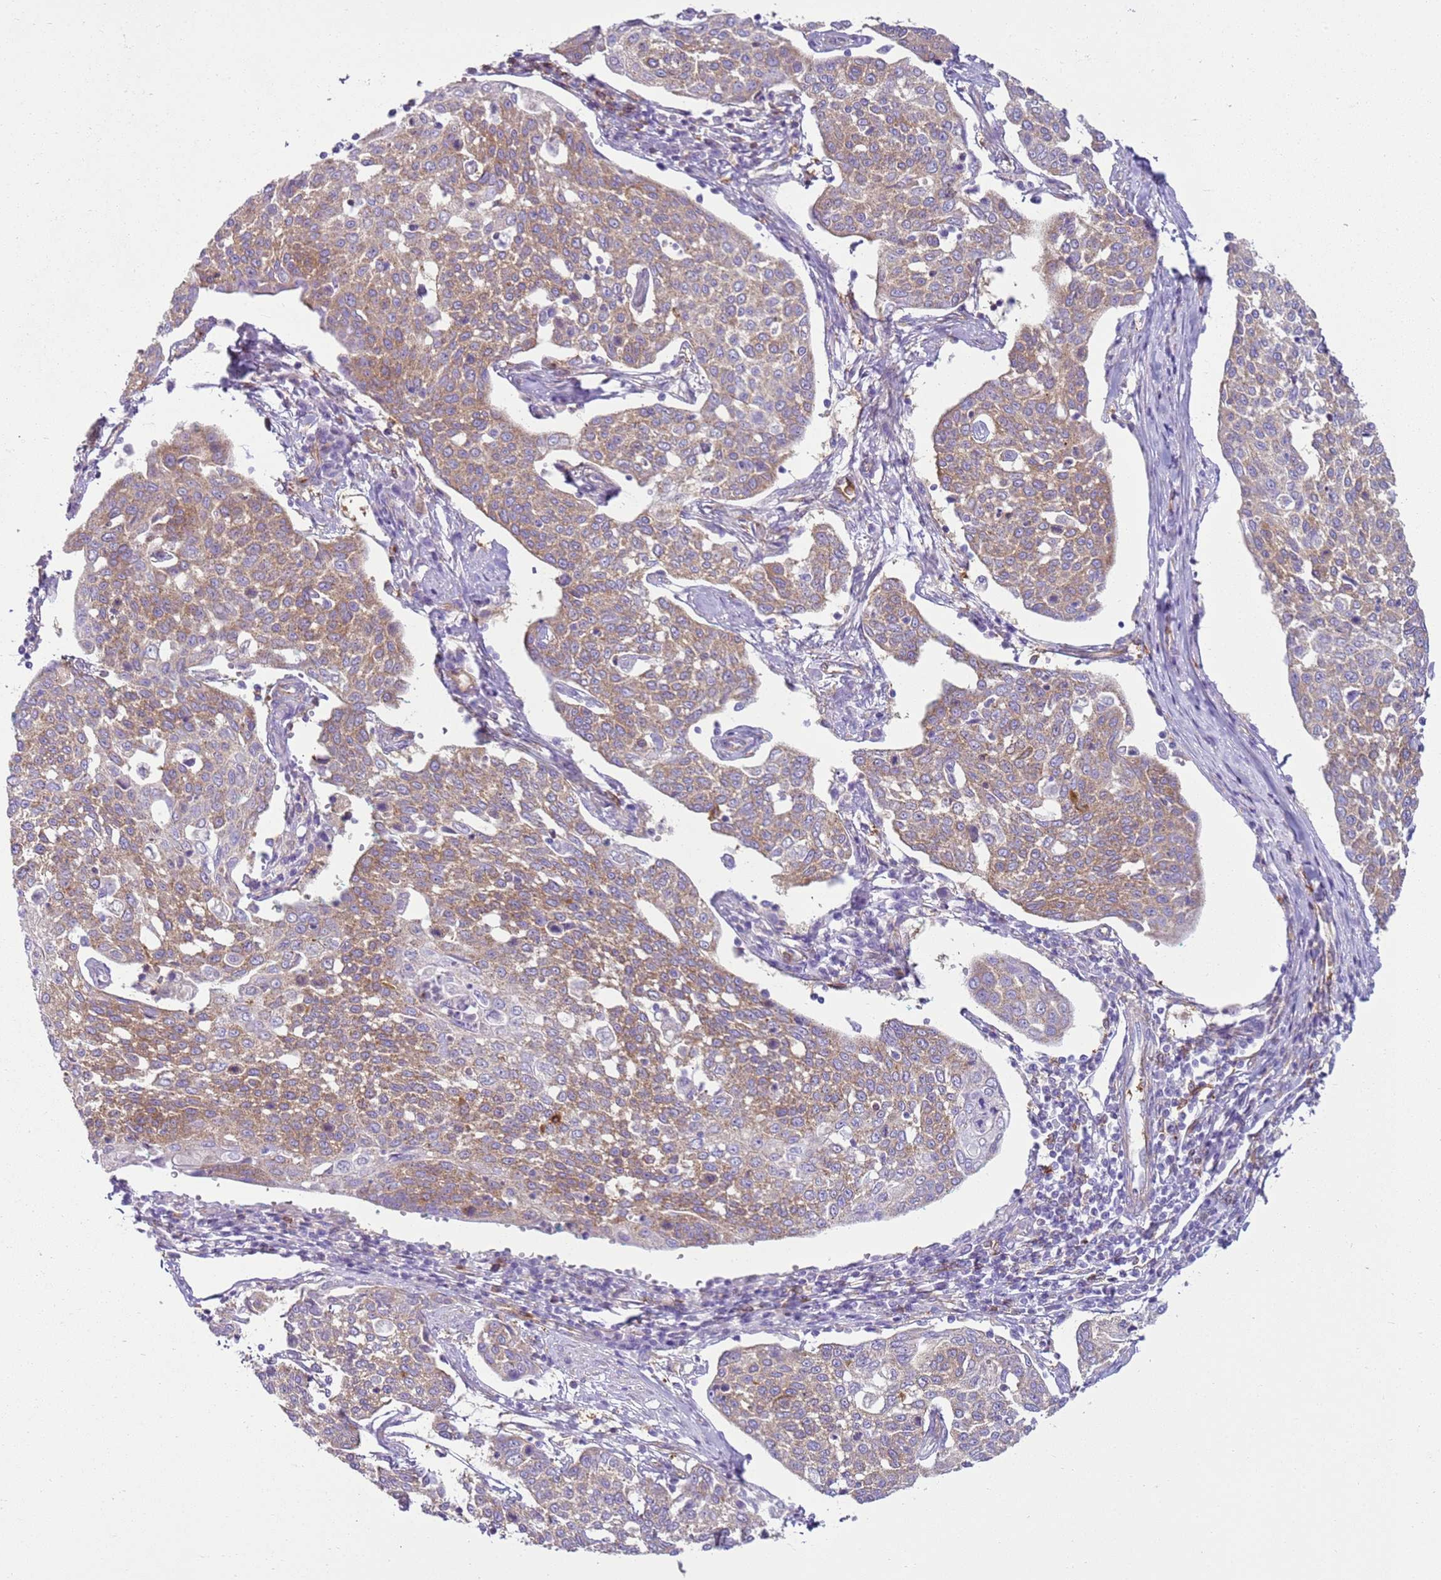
{"staining": {"intensity": "moderate", "quantity": ">75%", "location": "cytoplasmic/membranous"}, "tissue": "cervical cancer", "cell_type": "Tumor cells", "image_type": "cancer", "snomed": [{"axis": "morphology", "description": "Squamous cell carcinoma, NOS"}, {"axis": "topography", "description": "Cervix"}], "caption": "IHC histopathology image of human cervical cancer stained for a protein (brown), which exhibits medium levels of moderate cytoplasmic/membranous staining in about >75% of tumor cells.", "gene": "SNX21", "patient": {"sex": "female", "age": 34}}